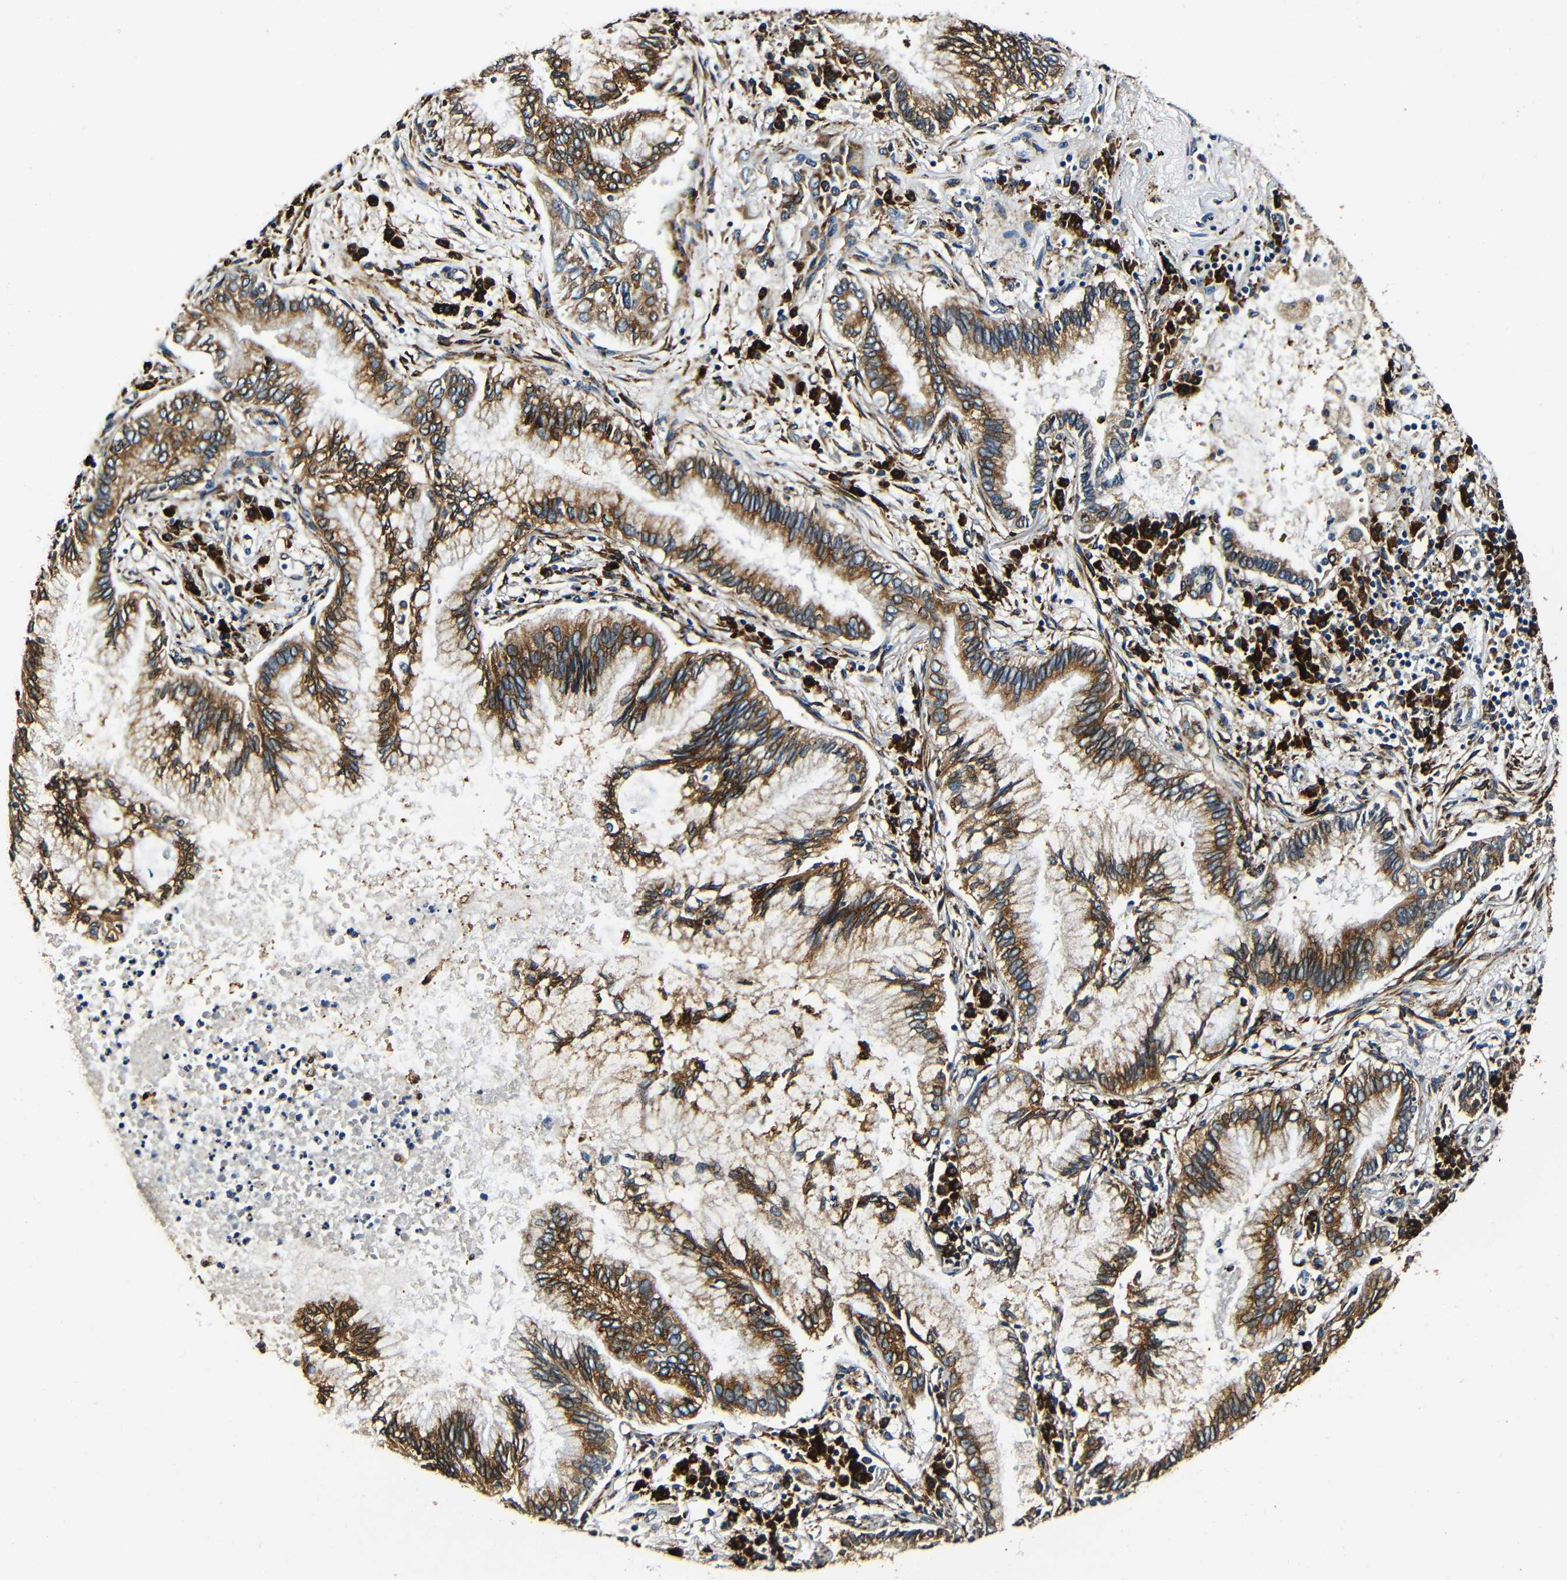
{"staining": {"intensity": "moderate", "quantity": ">75%", "location": "cytoplasmic/membranous"}, "tissue": "lung cancer", "cell_type": "Tumor cells", "image_type": "cancer", "snomed": [{"axis": "morphology", "description": "Normal tissue, NOS"}, {"axis": "morphology", "description": "Adenocarcinoma, NOS"}, {"axis": "topography", "description": "Bronchus"}, {"axis": "topography", "description": "Lung"}], "caption": "Approximately >75% of tumor cells in human lung cancer show moderate cytoplasmic/membranous protein staining as visualized by brown immunohistochemical staining.", "gene": "RRBP1", "patient": {"sex": "female", "age": 70}}